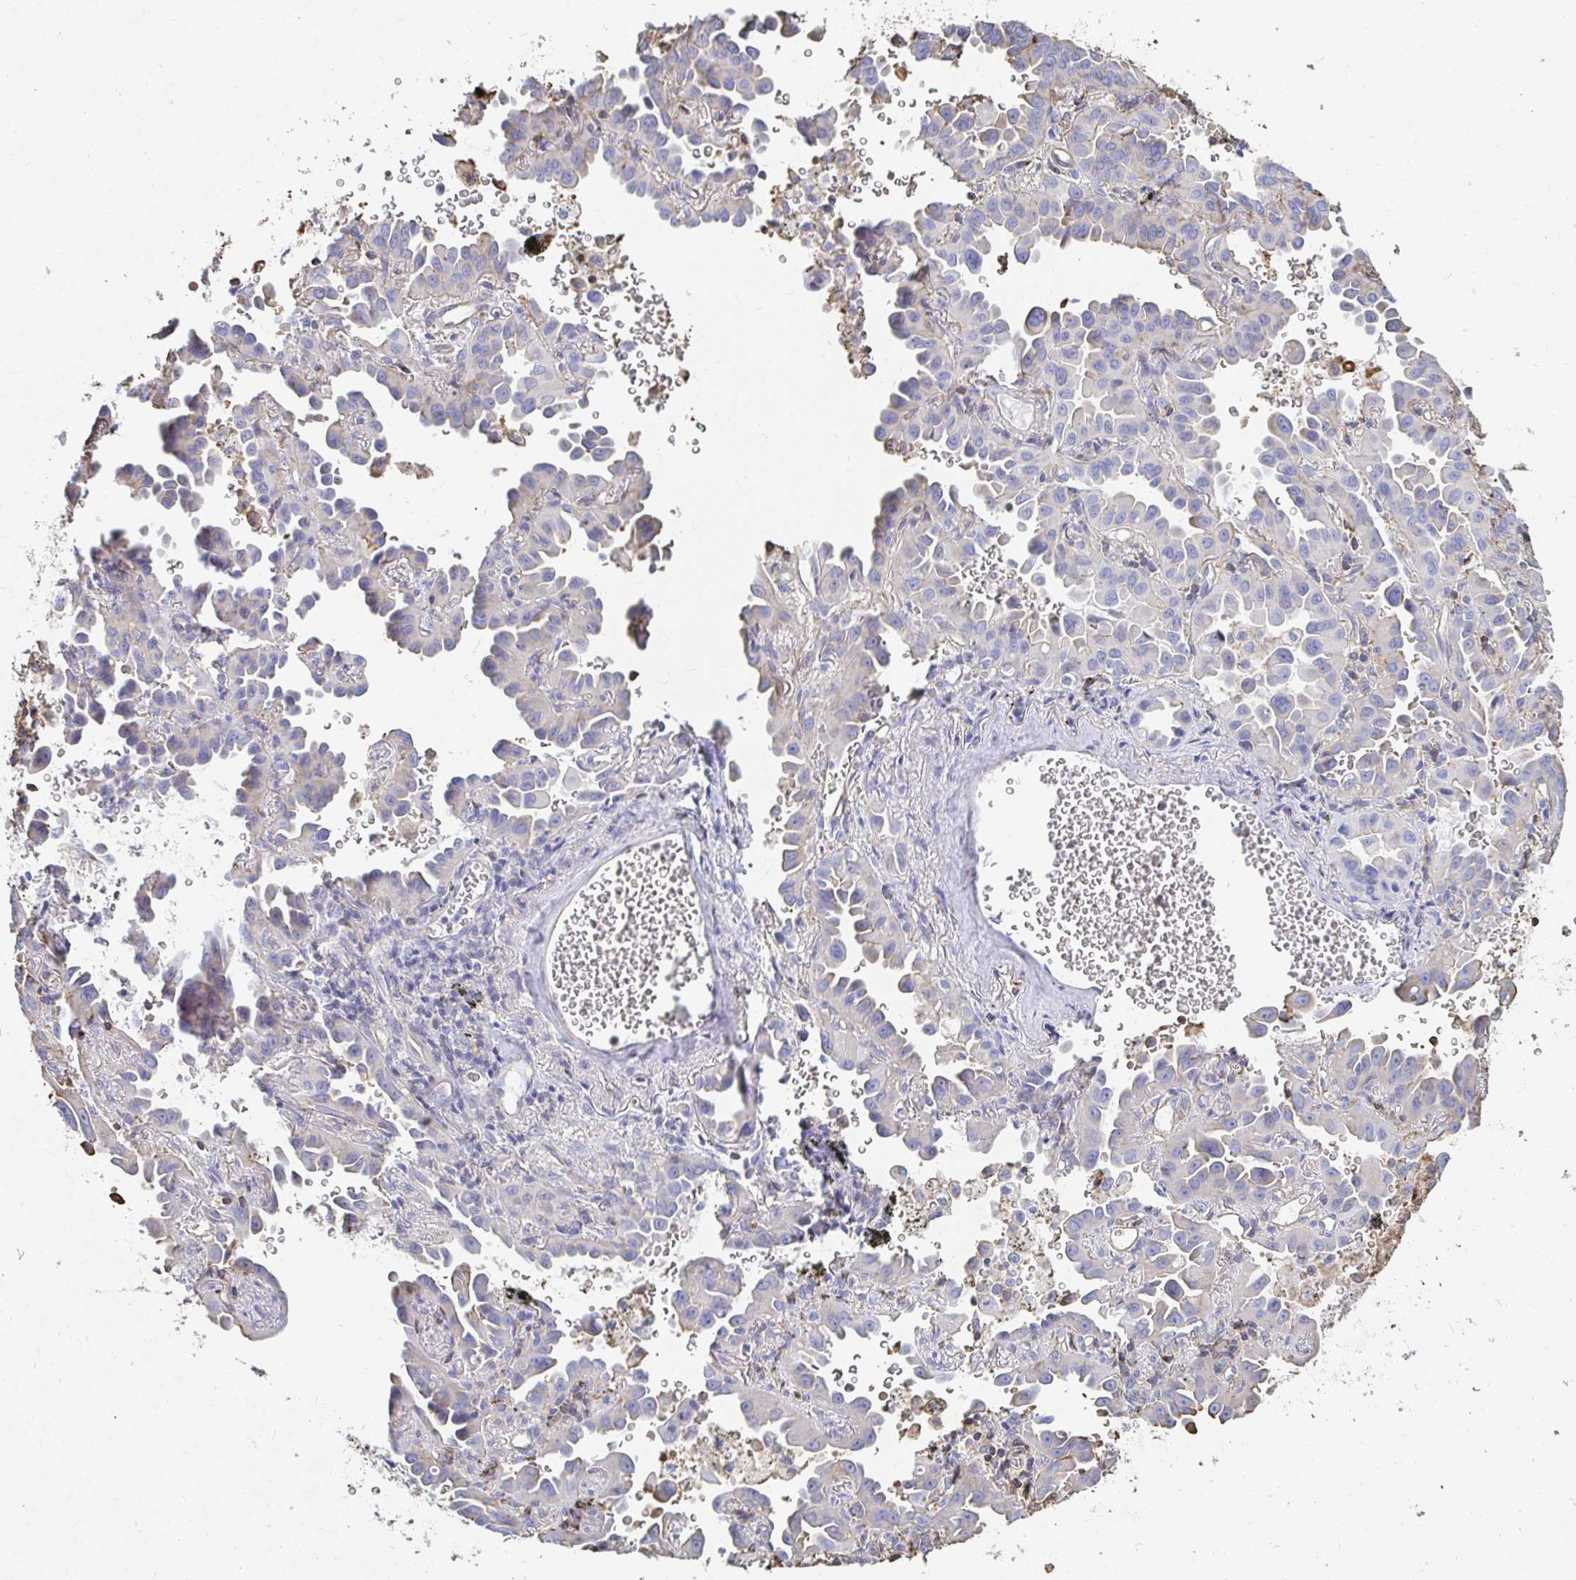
{"staining": {"intensity": "negative", "quantity": "none", "location": "none"}, "tissue": "lung cancer", "cell_type": "Tumor cells", "image_type": "cancer", "snomed": [{"axis": "morphology", "description": "Adenocarcinoma, NOS"}, {"axis": "topography", "description": "Lung"}], "caption": "High magnification brightfield microscopy of adenocarcinoma (lung) stained with DAB (brown) and counterstained with hematoxylin (blue): tumor cells show no significant positivity.", "gene": "PTPN14", "patient": {"sex": "male", "age": 68}}